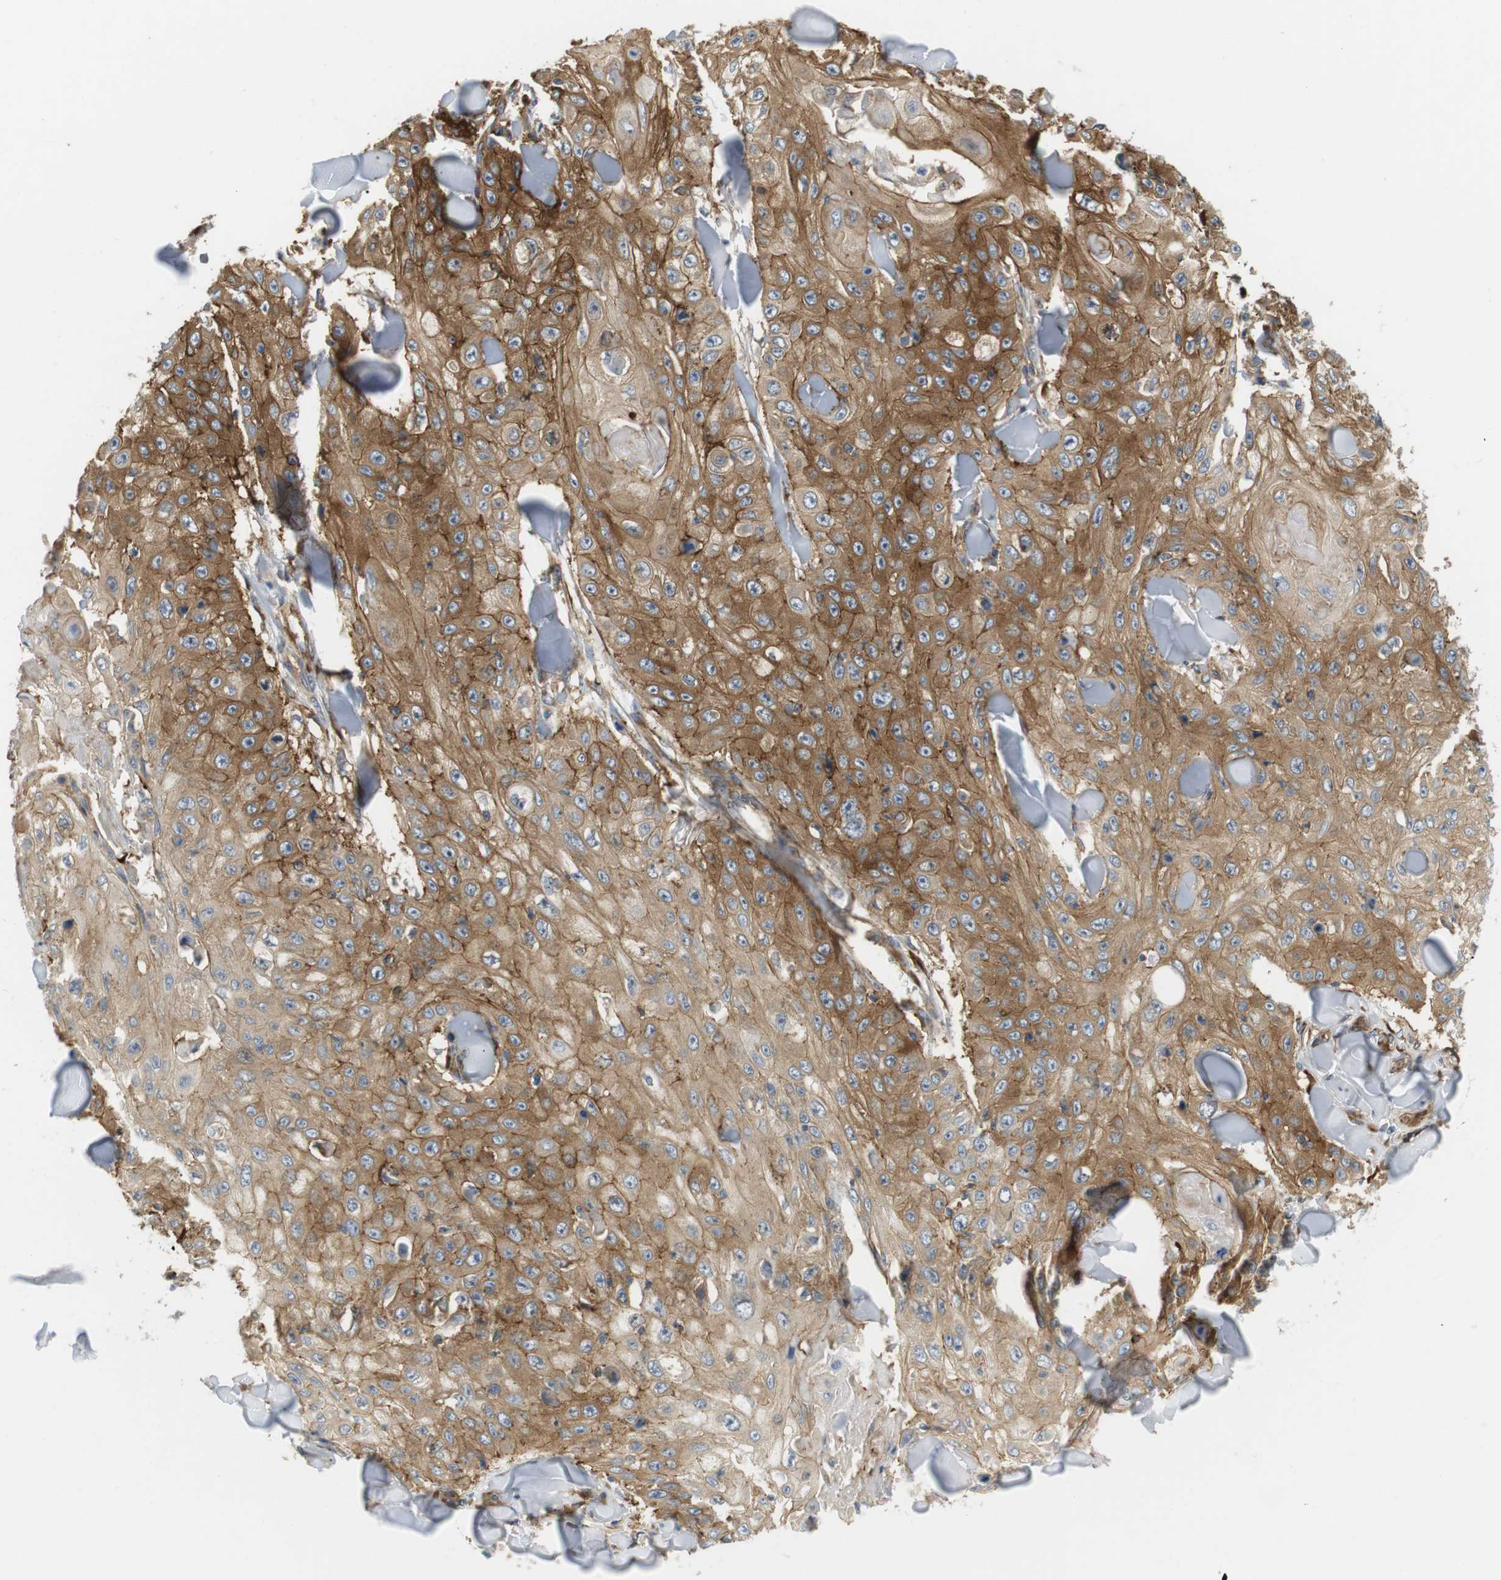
{"staining": {"intensity": "moderate", "quantity": ">75%", "location": "cytoplasmic/membranous"}, "tissue": "skin cancer", "cell_type": "Tumor cells", "image_type": "cancer", "snomed": [{"axis": "morphology", "description": "Squamous cell carcinoma, NOS"}, {"axis": "topography", "description": "Skin"}], "caption": "The immunohistochemical stain shows moderate cytoplasmic/membranous expression in tumor cells of skin cancer tissue. (DAB IHC, brown staining for protein, blue staining for nuclei).", "gene": "TMEM200A", "patient": {"sex": "male", "age": 86}}